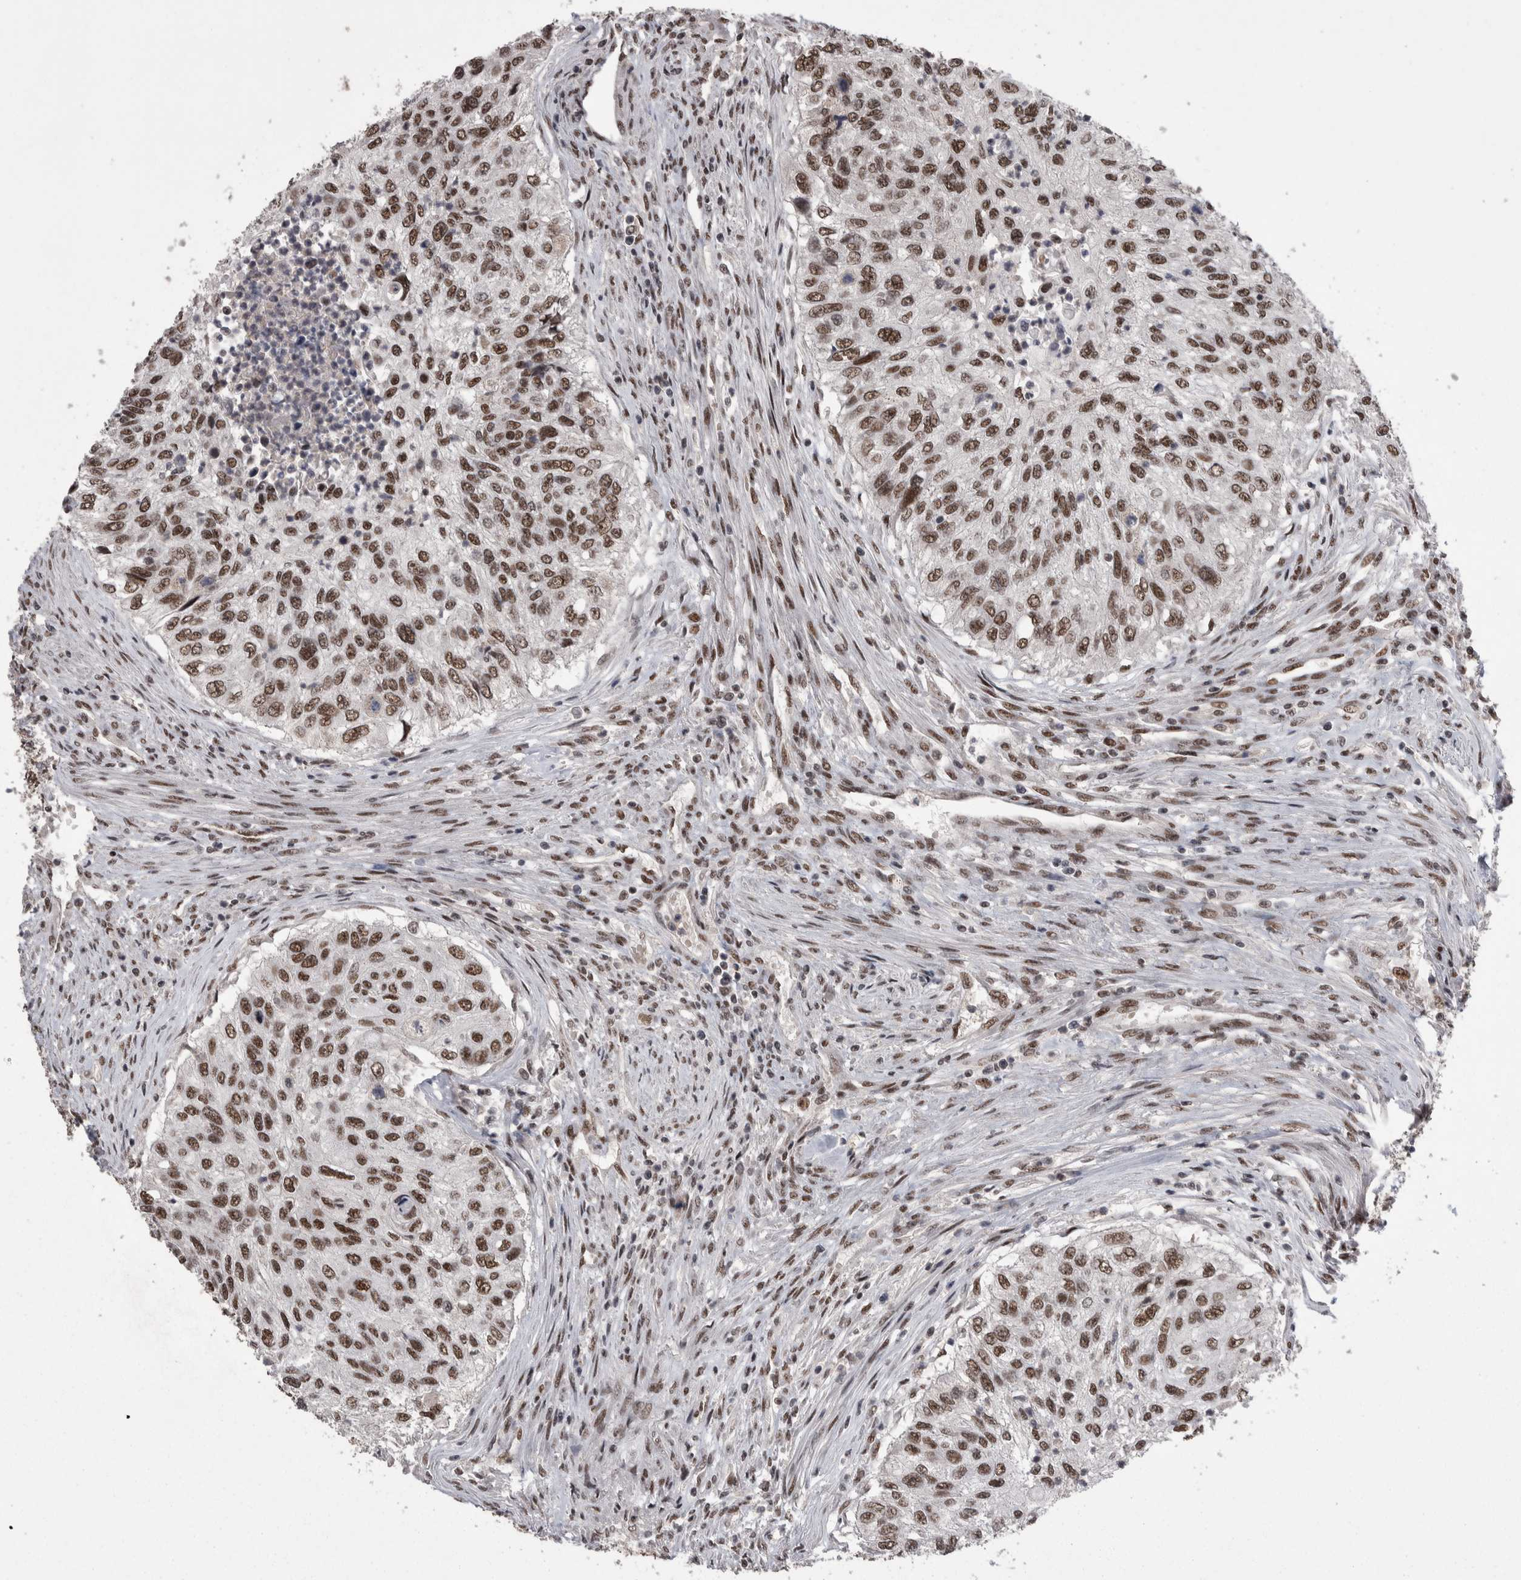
{"staining": {"intensity": "moderate", "quantity": ">75%", "location": "nuclear"}, "tissue": "urothelial cancer", "cell_type": "Tumor cells", "image_type": "cancer", "snomed": [{"axis": "morphology", "description": "Urothelial carcinoma, High grade"}, {"axis": "topography", "description": "Urinary bladder"}], "caption": "A high-resolution photomicrograph shows immunohistochemistry (IHC) staining of high-grade urothelial carcinoma, which exhibits moderate nuclear positivity in about >75% of tumor cells.", "gene": "DMTF1", "patient": {"sex": "female", "age": 60}}